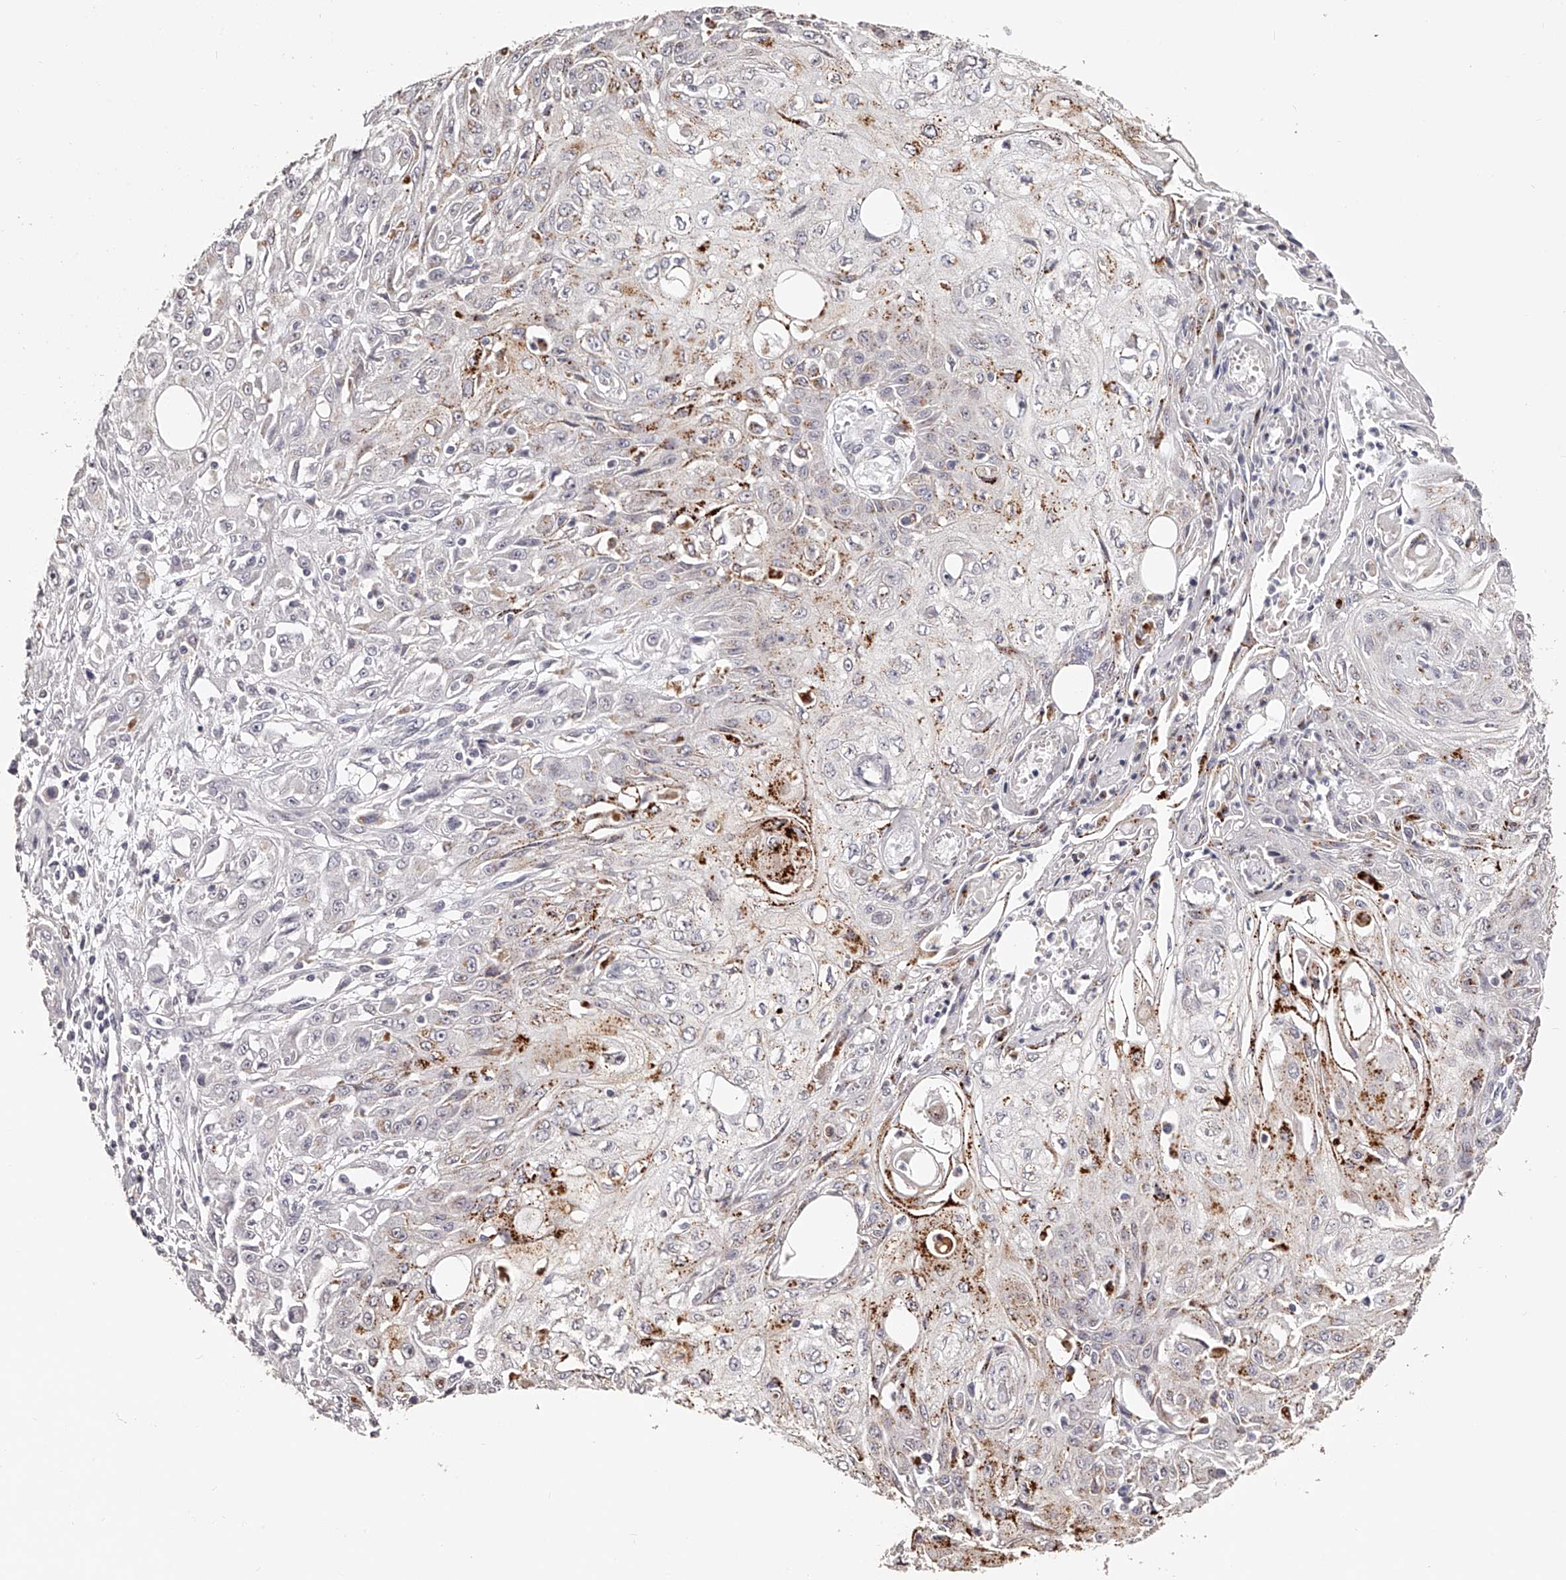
{"staining": {"intensity": "moderate", "quantity": "<25%", "location": "cytoplasmic/membranous"}, "tissue": "skin cancer", "cell_type": "Tumor cells", "image_type": "cancer", "snomed": [{"axis": "morphology", "description": "Squamous cell carcinoma, NOS"}, {"axis": "morphology", "description": "Squamous cell carcinoma, metastatic, NOS"}, {"axis": "topography", "description": "Skin"}, {"axis": "topography", "description": "Lymph node"}], "caption": "A brown stain labels moderate cytoplasmic/membranous expression of a protein in human metastatic squamous cell carcinoma (skin) tumor cells. (DAB IHC with brightfield microscopy, high magnification).", "gene": "SLC35D3", "patient": {"sex": "male", "age": 75}}